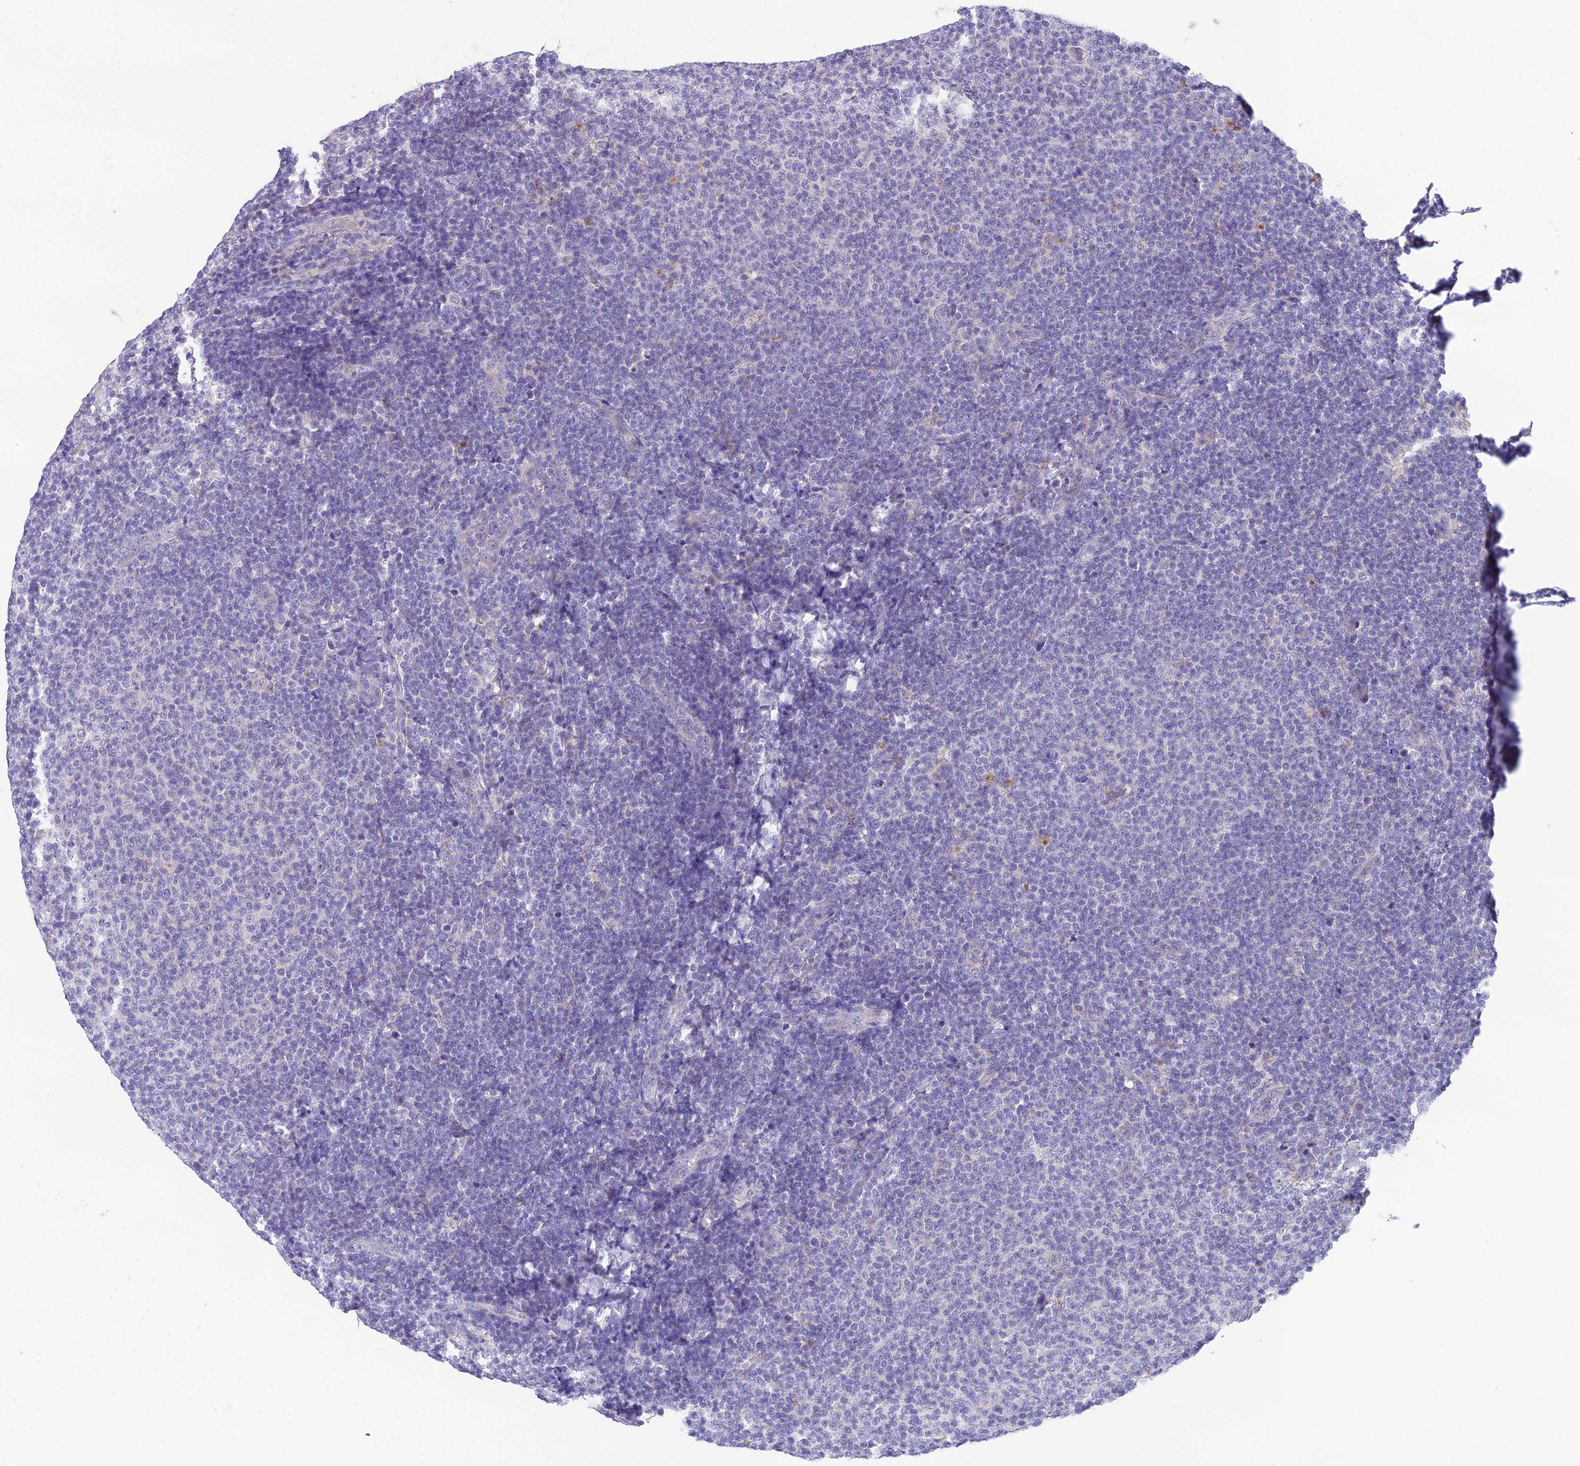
{"staining": {"intensity": "negative", "quantity": "none", "location": "none"}, "tissue": "lymphoma", "cell_type": "Tumor cells", "image_type": "cancer", "snomed": [{"axis": "morphology", "description": "Malignant lymphoma, non-Hodgkin's type, Low grade"}, {"axis": "topography", "description": "Lymph node"}], "caption": "IHC image of neoplastic tissue: human malignant lymphoma, non-Hodgkin's type (low-grade) stained with DAB shows no significant protein positivity in tumor cells.", "gene": "MIIP", "patient": {"sex": "male", "age": 66}}